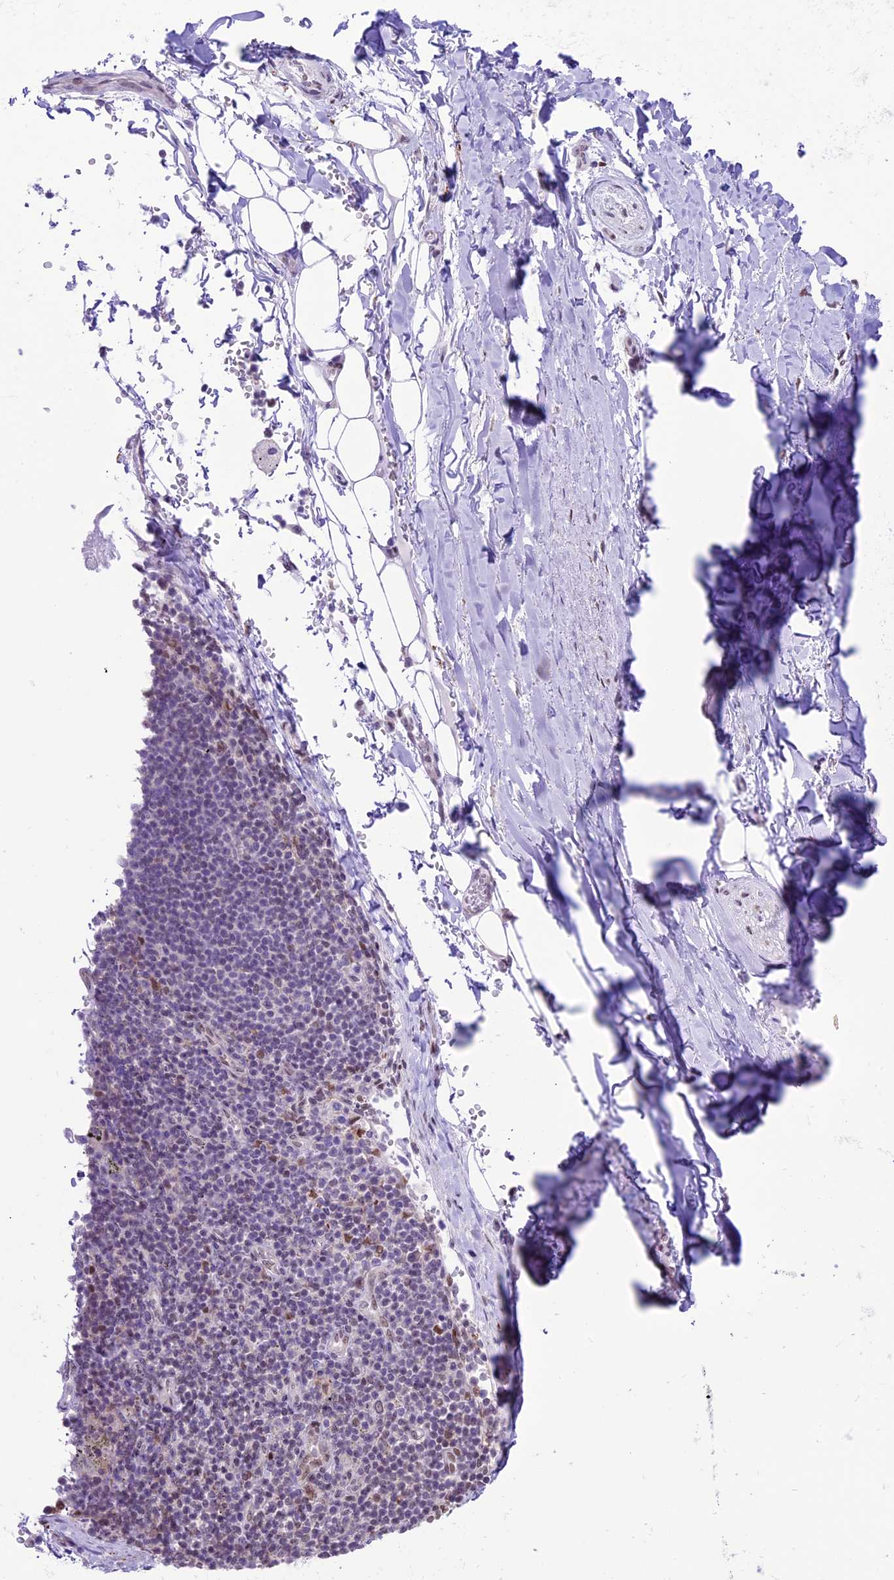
{"staining": {"intensity": "negative", "quantity": "none", "location": "none"}, "tissue": "adipose tissue", "cell_type": "Adipocytes", "image_type": "normal", "snomed": [{"axis": "morphology", "description": "Normal tissue, NOS"}, {"axis": "topography", "description": "Lymph node"}, {"axis": "topography", "description": "Cartilage tissue"}, {"axis": "topography", "description": "Bronchus"}], "caption": "Immunohistochemical staining of unremarkable human adipose tissue shows no significant positivity in adipocytes. Nuclei are stained in blue.", "gene": "RPS6KB1", "patient": {"sex": "male", "age": 63}}